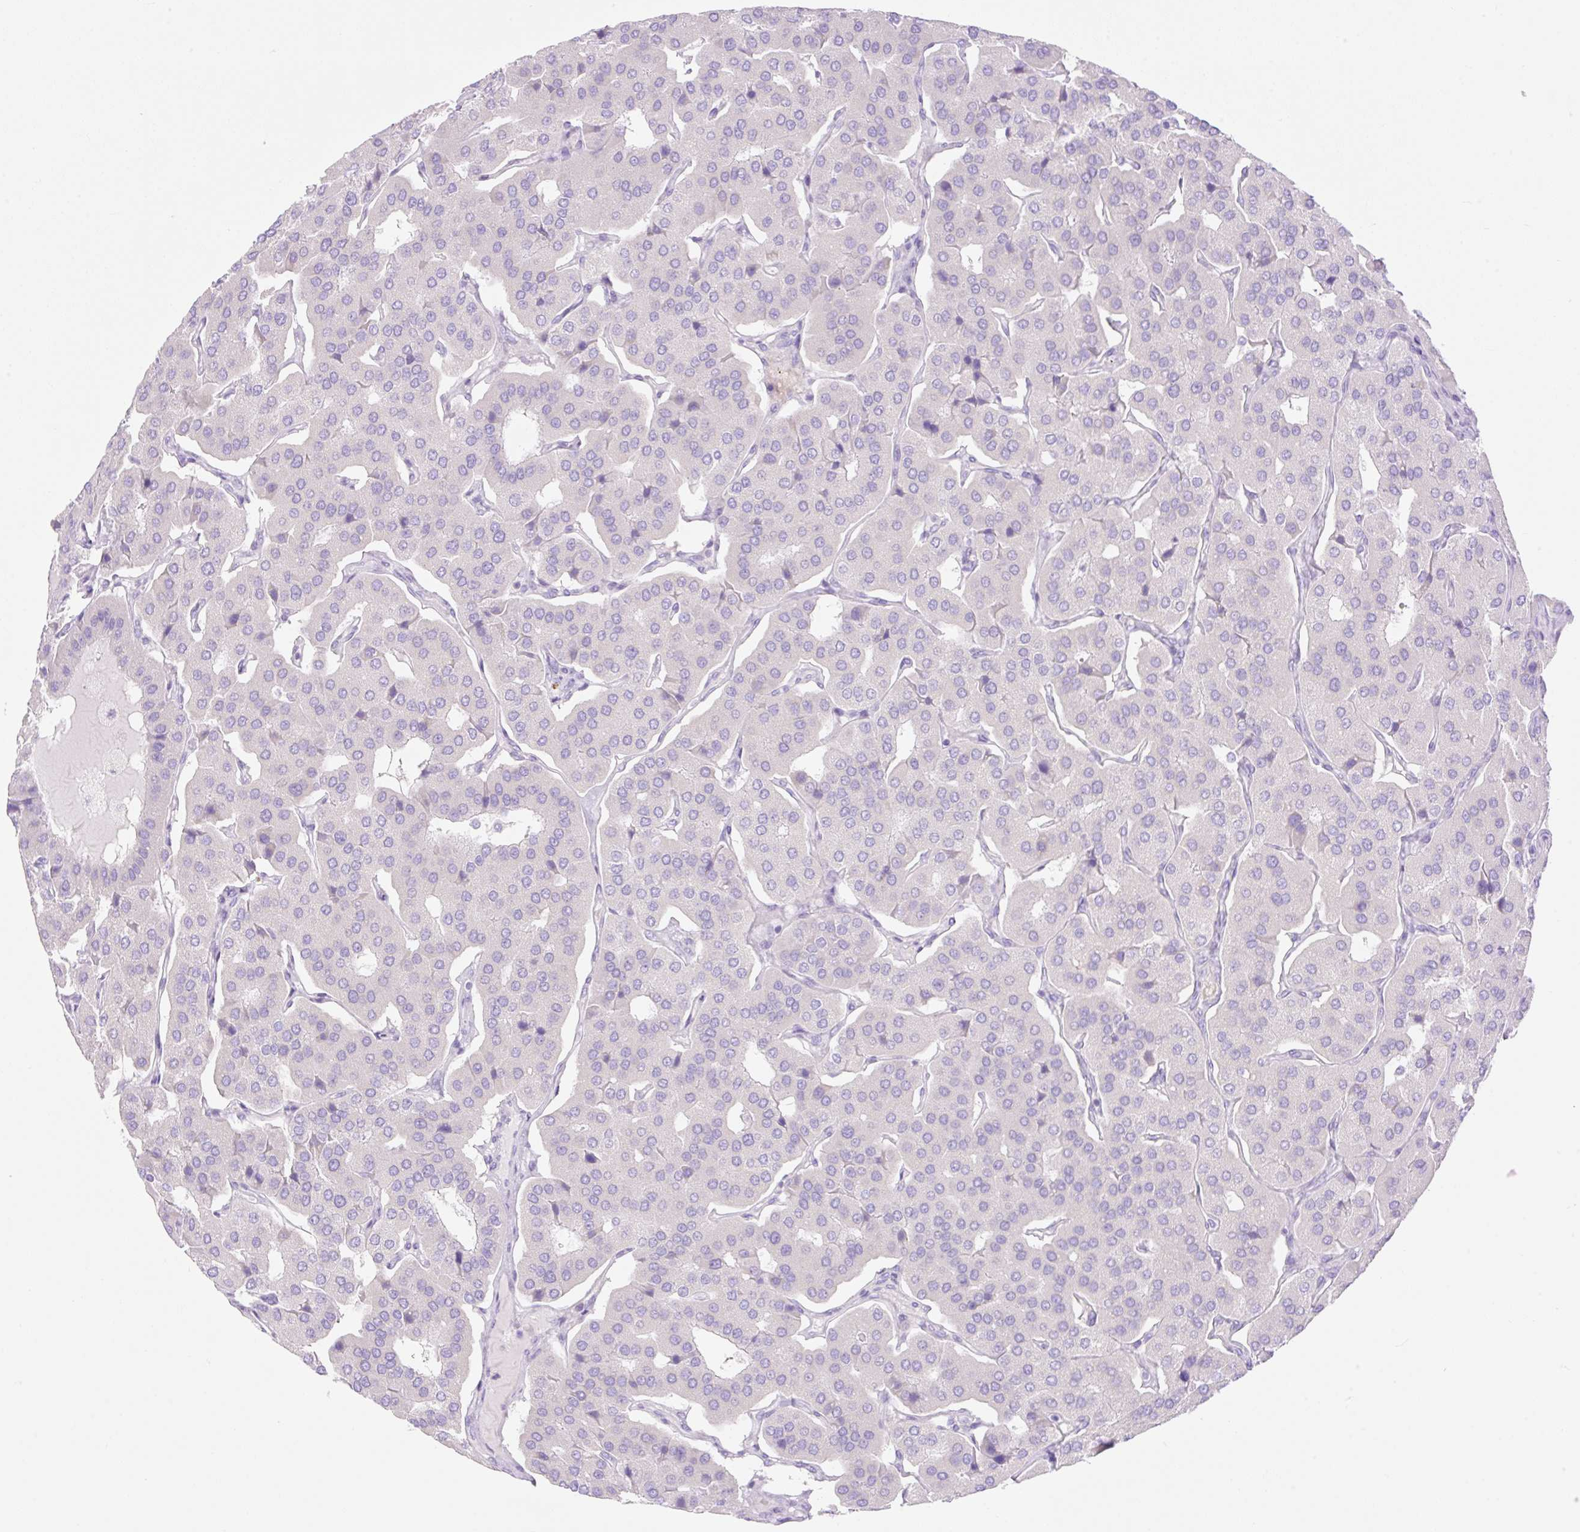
{"staining": {"intensity": "negative", "quantity": "none", "location": "none"}, "tissue": "parathyroid gland", "cell_type": "Glandular cells", "image_type": "normal", "snomed": [{"axis": "morphology", "description": "Normal tissue, NOS"}, {"axis": "morphology", "description": "Adenoma, NOS"}, {"axis": "topography", "description": "Parathyroid gland"}], "caption": "High magnification brightfield microscopy of benign parathyroid gland stained with DAB (3,3'-diaminobenzidine) (brown) and counterstained with hematoxylin (blue): glandular cells show no significant staining. (Immunohistochemistry, brightfield microscopy, high magnification).", "gene": "CDX1", "patient": {"sex": "female", "age": 86}}